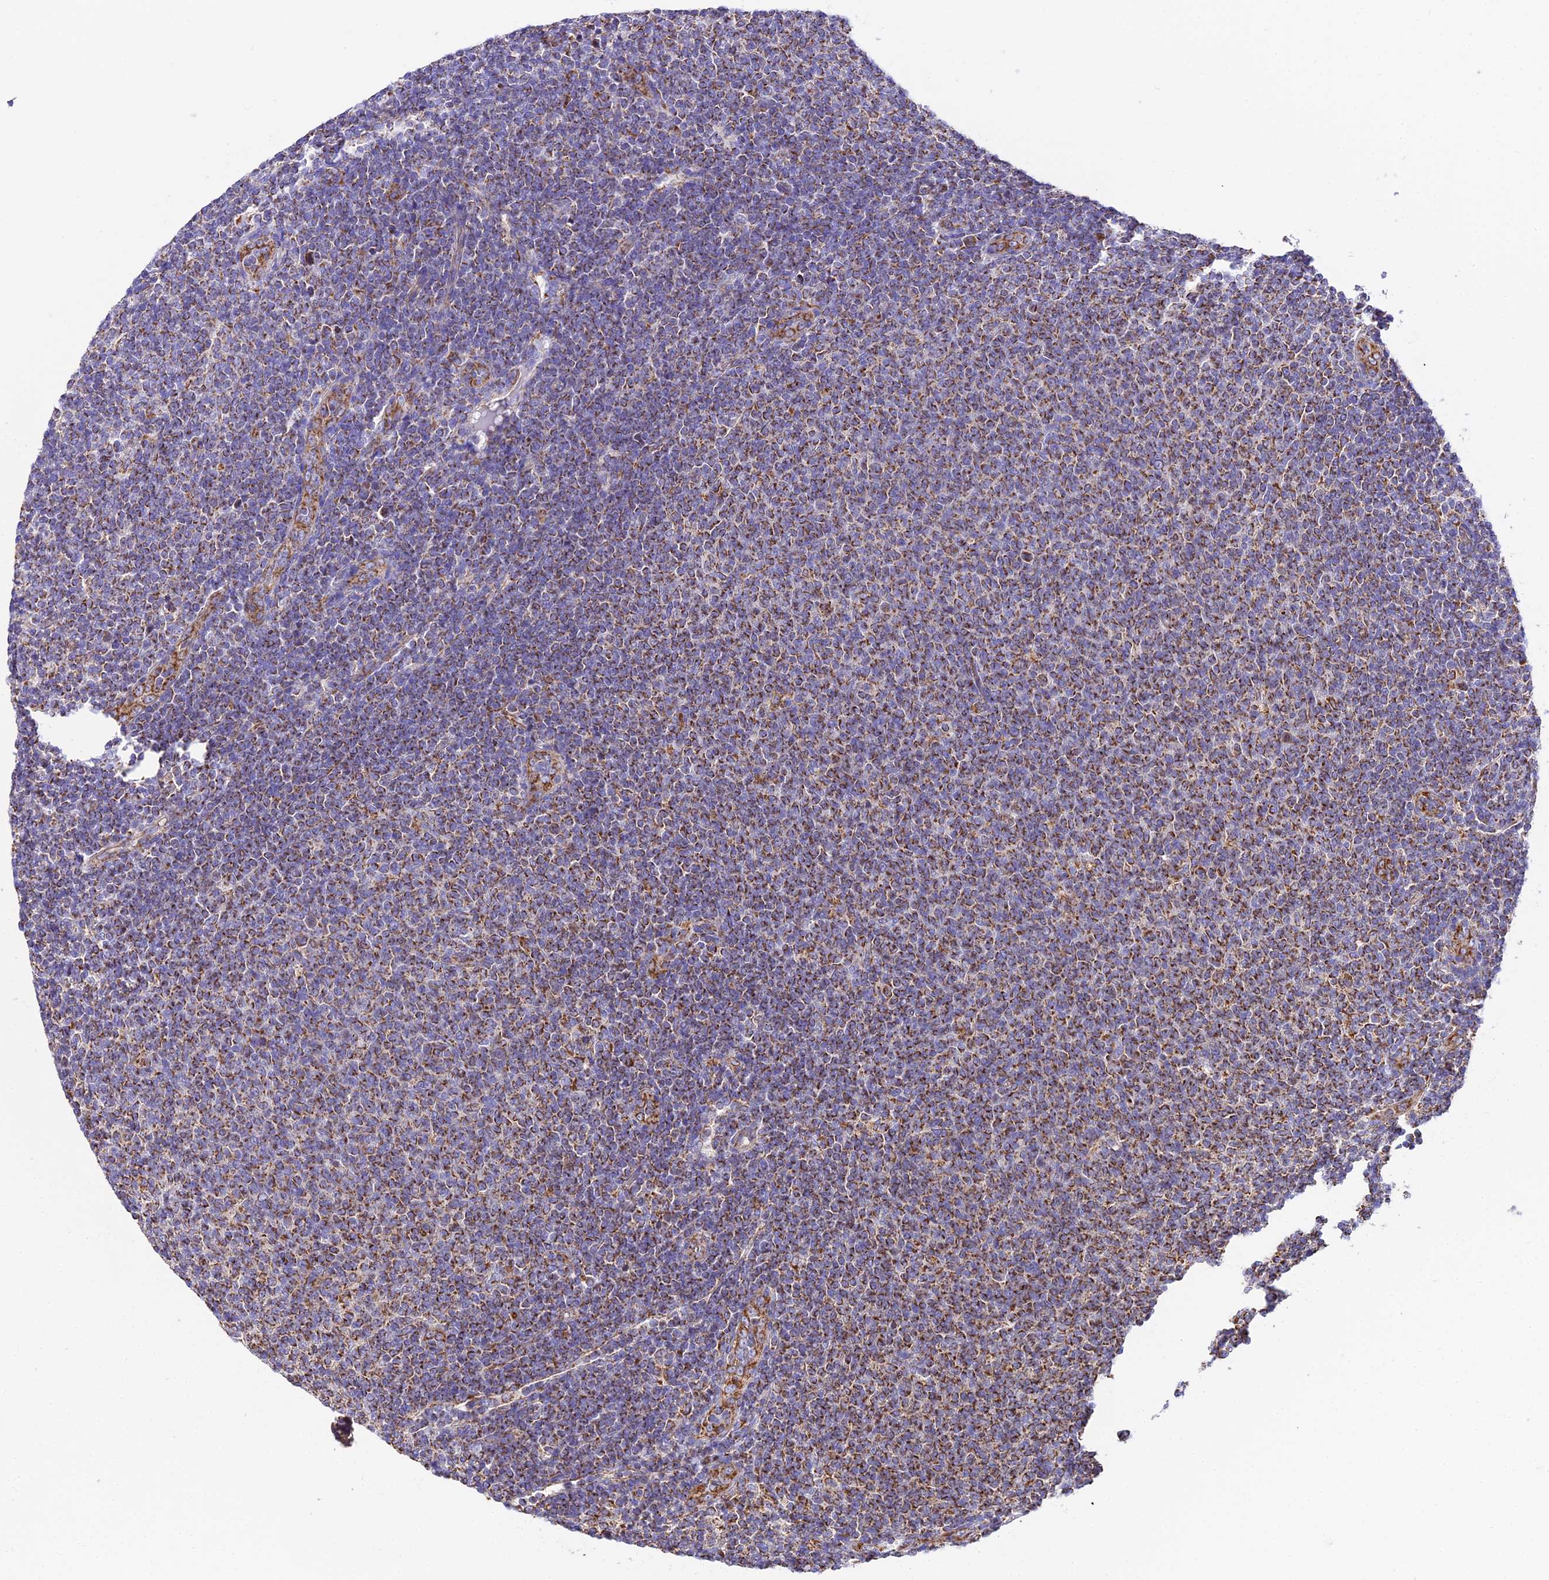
{"staining": {"intensity": "moderate", "quantity": ">75%", "location": "cytoplasmic/membranous"}, "tissue": "lymphoma", "cell_type": "Tumor cells", "image_type": "cancer", "snomed": [{"axis": "morphology", "description": "Malignant lymphoma, non-Hodgkin's type, Low grade"}, {"axis": "topography", "description": "Lymph node"}], "caption": "A brown stain labels moderate cytoplasmic/membranous positivity of a protein in human malignant lymphoma, non-Hodgkin's type (low-grade) tumor cells.", "gene": "OCIAD1", "patient": {"sex": "male", "age": 66}}